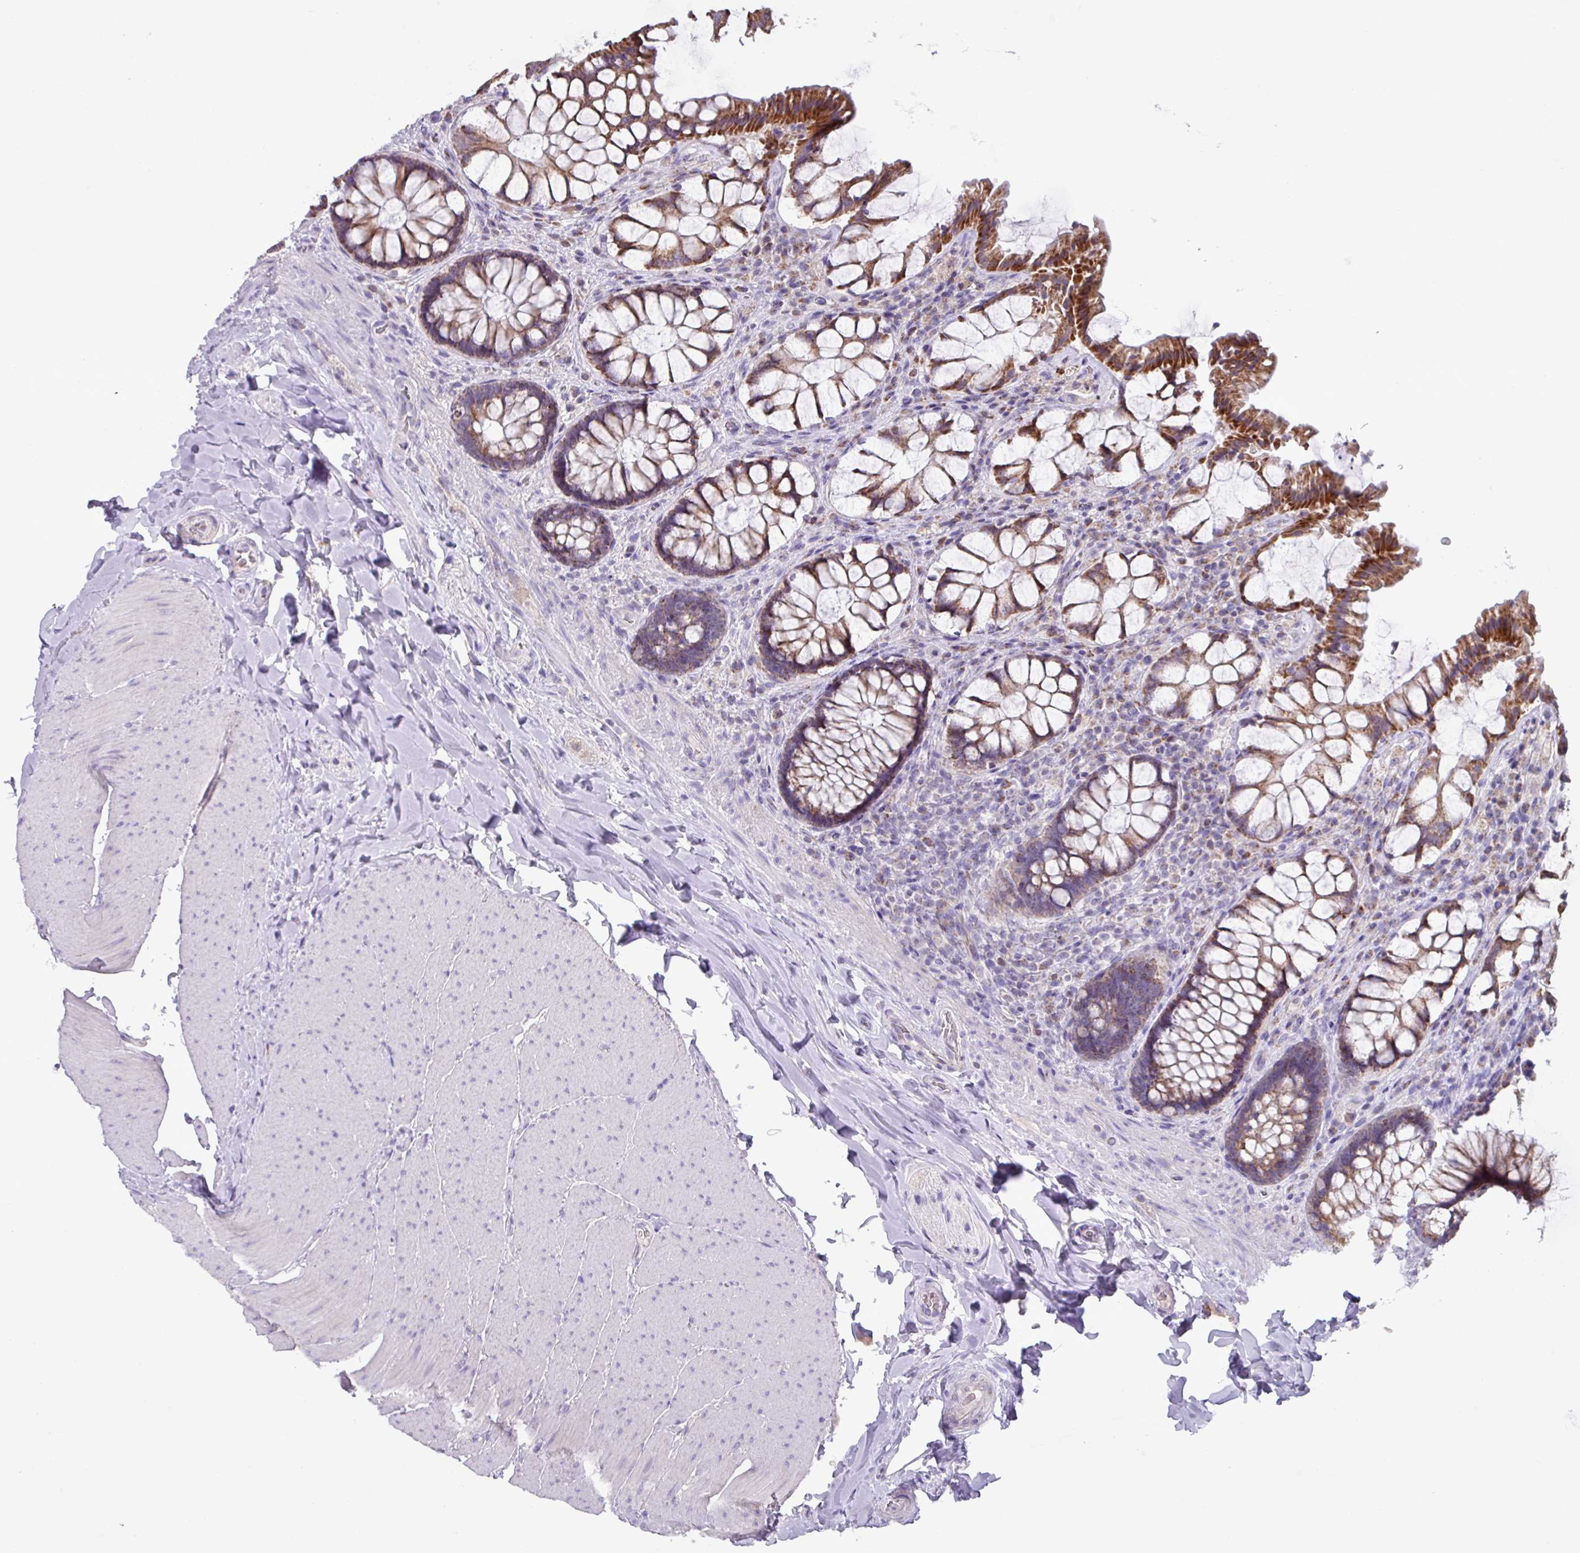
{"staining": {"intensity": "moderate", "quantity": ">75%", "location": "cytoplasmic/membranous"}, "tissue": "rectum", "cell_type": "Glandular cells", "image_type": "normal", "snomed": [{"axis": "morphology", "description": "Normal tissue, NOS"}, {"axis": "topography", "description": "Rectum"}], "caption": "Unremarkable rectum shows moderate cytoplasmic/membranous staining in about >75% of glandular cells.", "gene": "MT", "patient": {"sex": "female", "age": 58}}